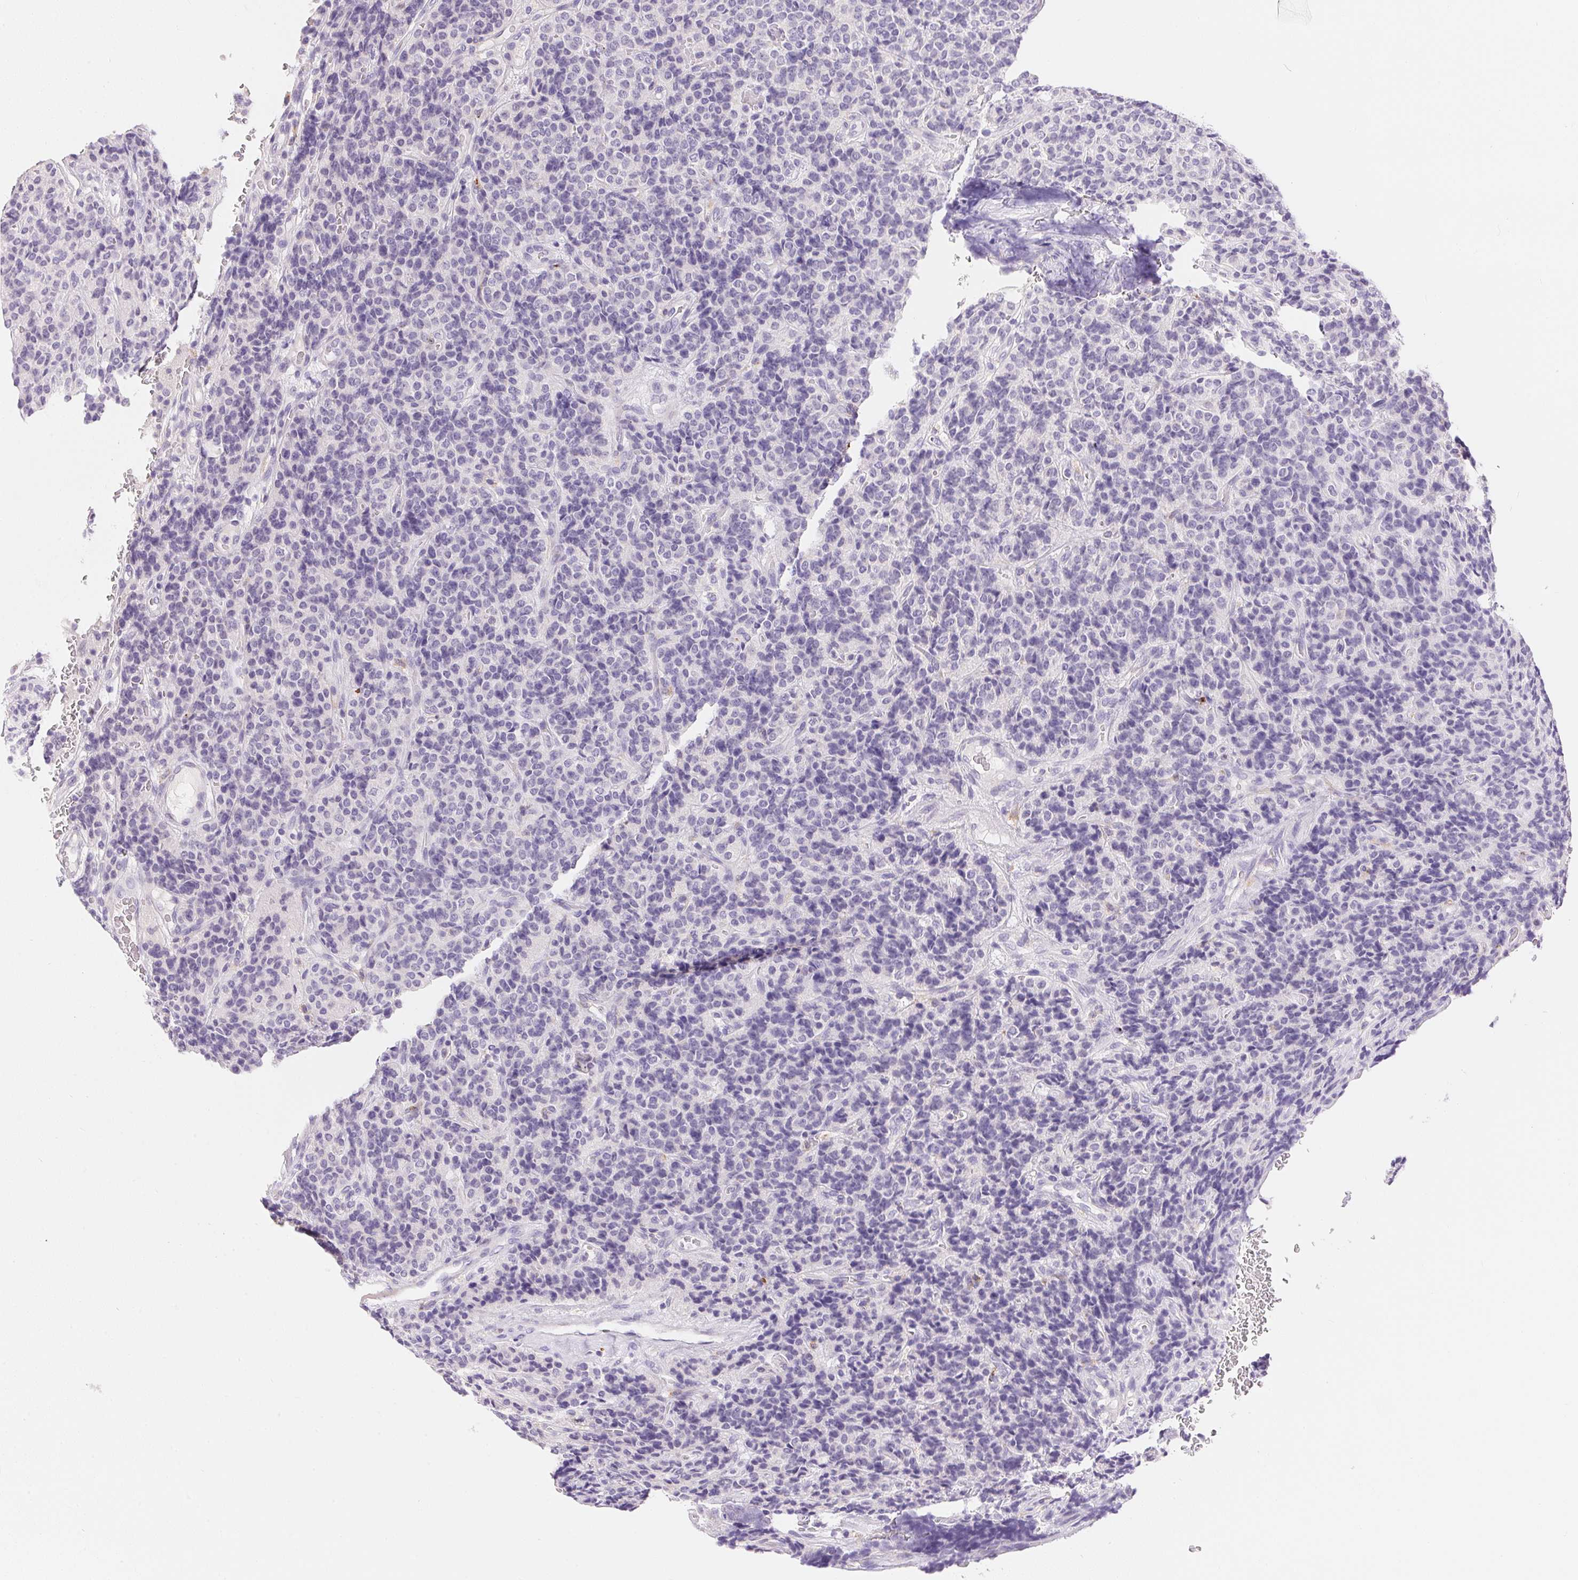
{"staining": {"intensity": "negative", "quantity": "none", "location": "none"}, "tissue": "carcinoid", "cell_type": "Tumor cells", "image_type": "cancer", "snomed": [{"axis": "morphology", "description": "Carcinoid, malignant, NOS"}, {"axis": "topography", "description": "Pancreas"}], "caption": "Immunohistochemical staining of human malignant carcinoid reveals no significant positivity in tumor cells. Nuclei are stained in blue.", "gene": "PNLIPRP3", "patient": {"sex": "male", "age": 36}}